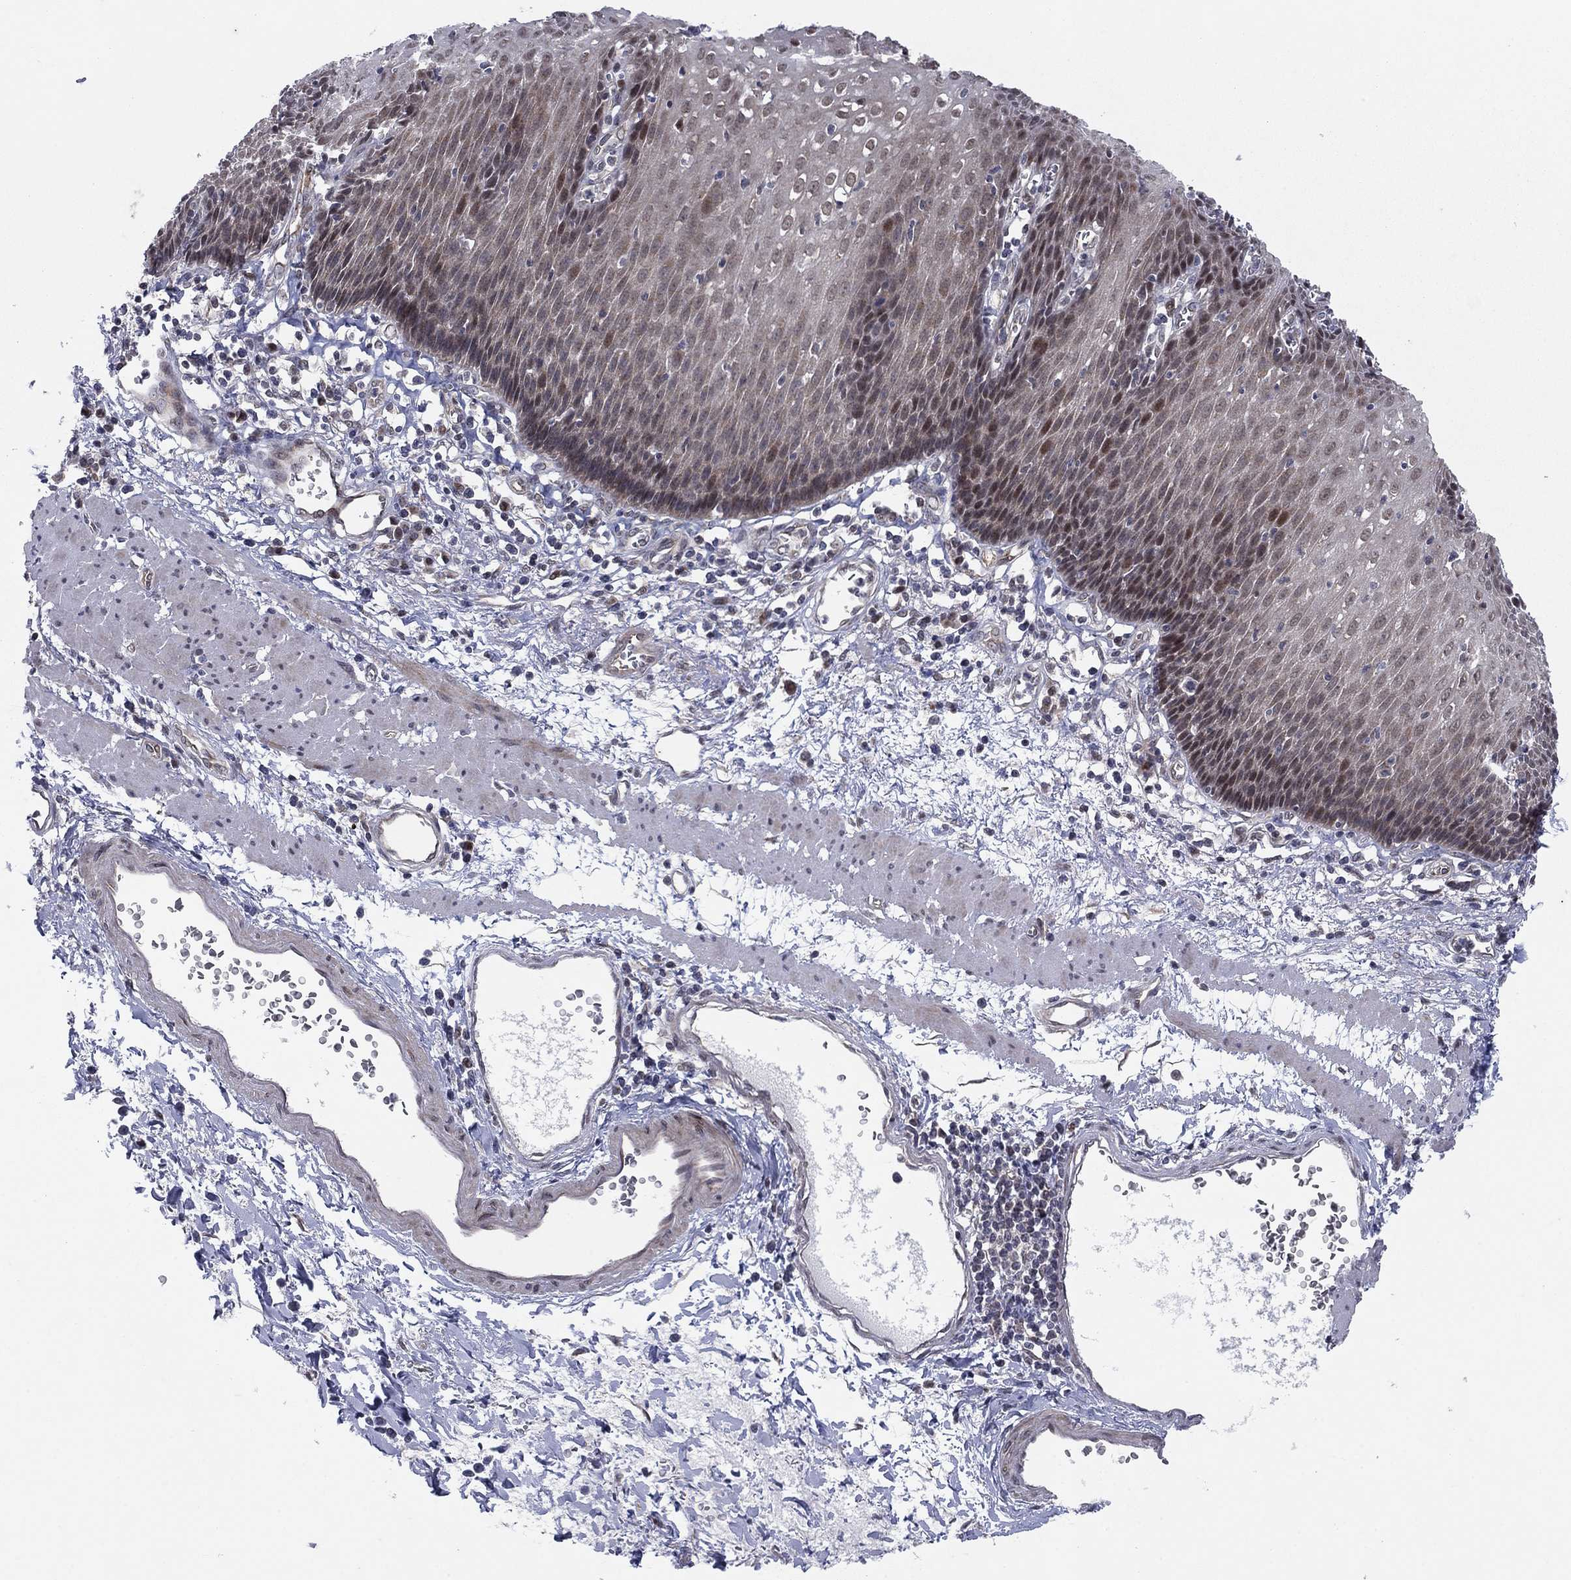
{"staining": {"intensity": "moderate", "quantity": "<25%", "location": "cytoplasmic/membranous,nuclear"}, "tissue": "esophagus", "cell_type": "Squamous epithelial cells", "image_type": "normal", "snomed": [{"axis": "morphology", "description": "Normal tissue, NOS"}, {"axis": "topography", "description": "Esophagus"}], "caption": "Immunohistochemical staining of unremarkable human esophagus reveals moderate cytoplasmic/membranous,nuclear protein positivity in about <25% of squamous epithelial cells.", "gene": "PSMC1", "patient": {"sex": "male", "age": 57}}